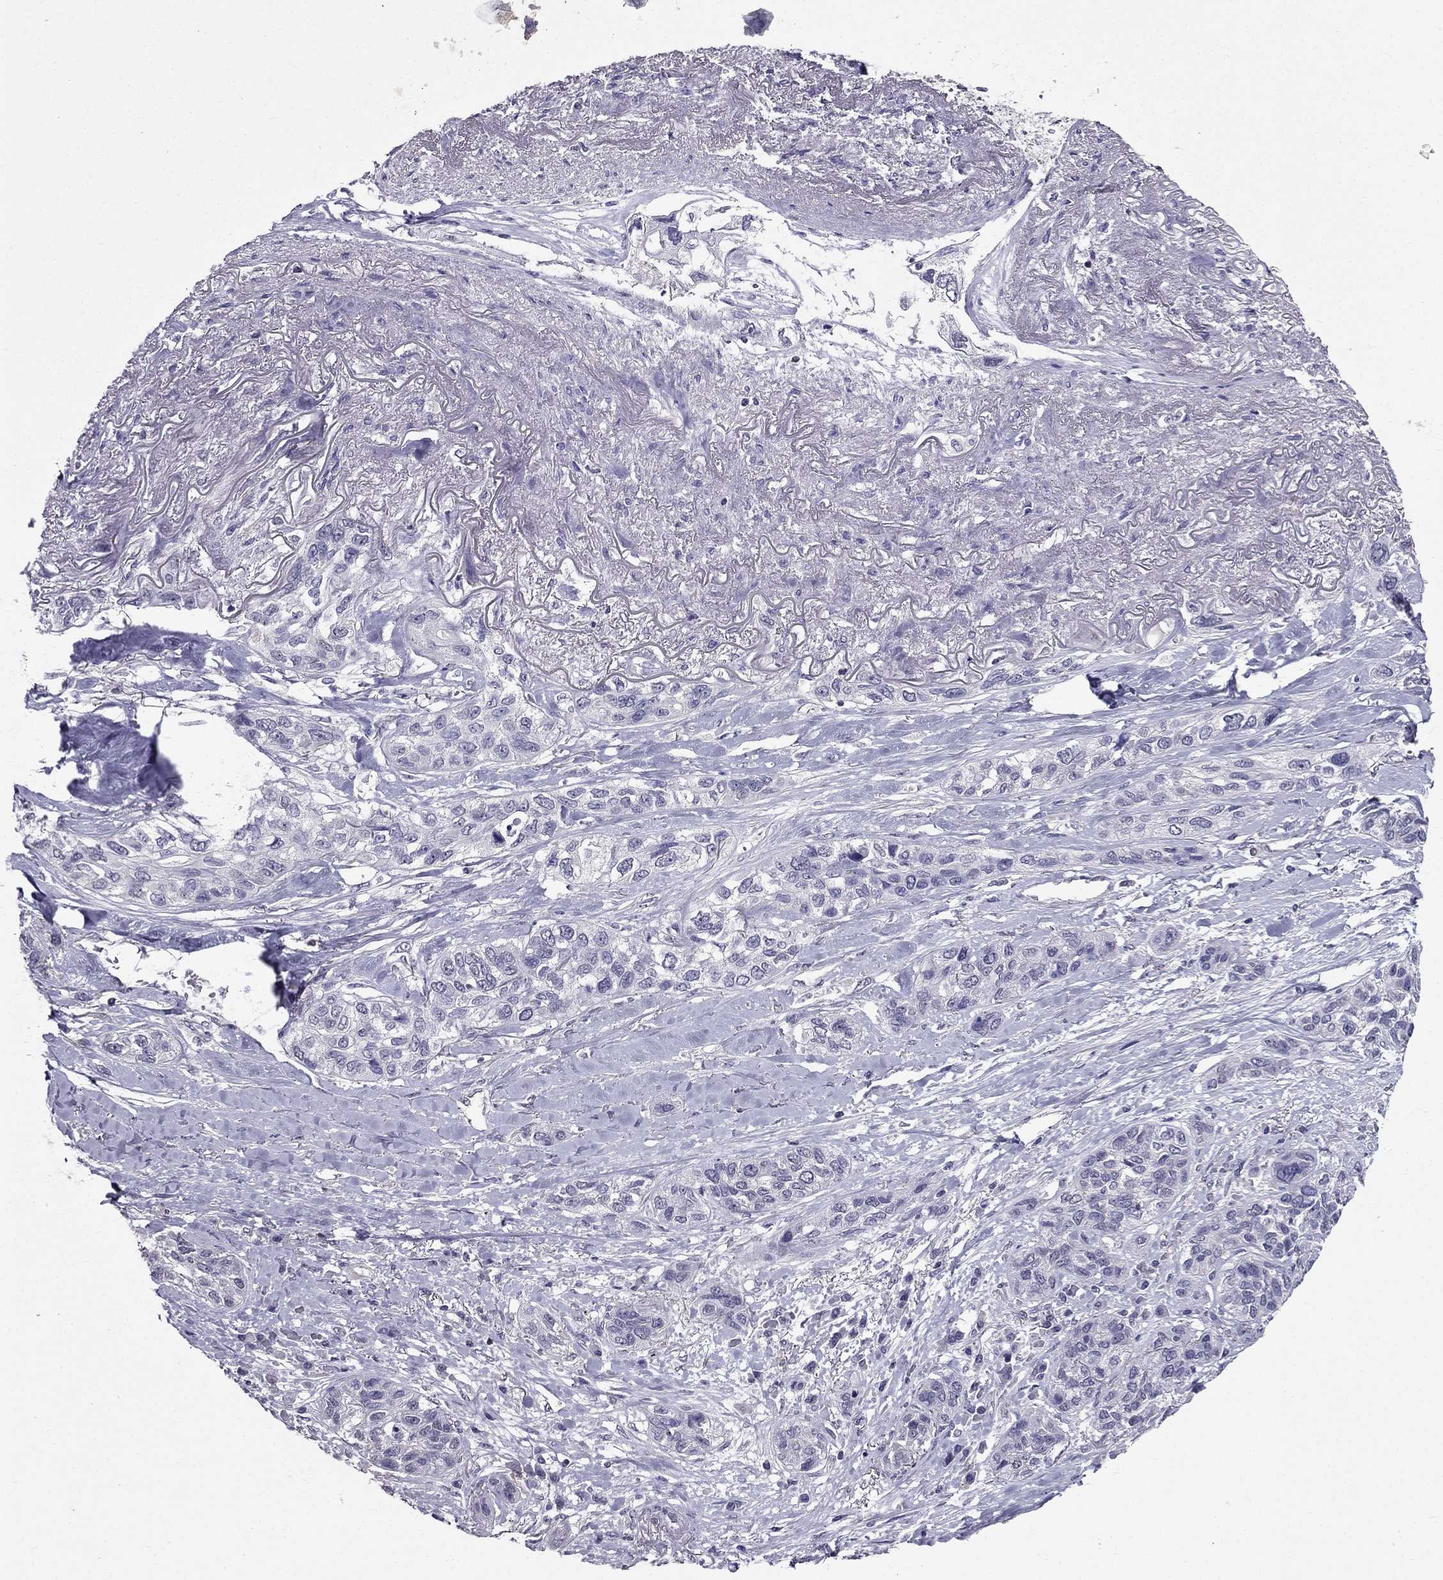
{"staining": {"intensity": "negative", "quantity": "none", "location": "none"}, "tissue": "lung cancer", "cell_type": "Tumor cells", "image_type": "cancer", "snomed": [{"axis": "morphology", "description": "Squamous cell carcinoma, NOS"}, {"axis": "topography", "description": "Lung"}], "caption": "Immunohistochemical staining of human squamous cell carcinoma (lung) displays no significant positivity in tumor cells. (Brightfield microscopy of DAB IHC at high magnification).", "gene": "AAK1", "patient": {"sex": "female", "age": 70}}